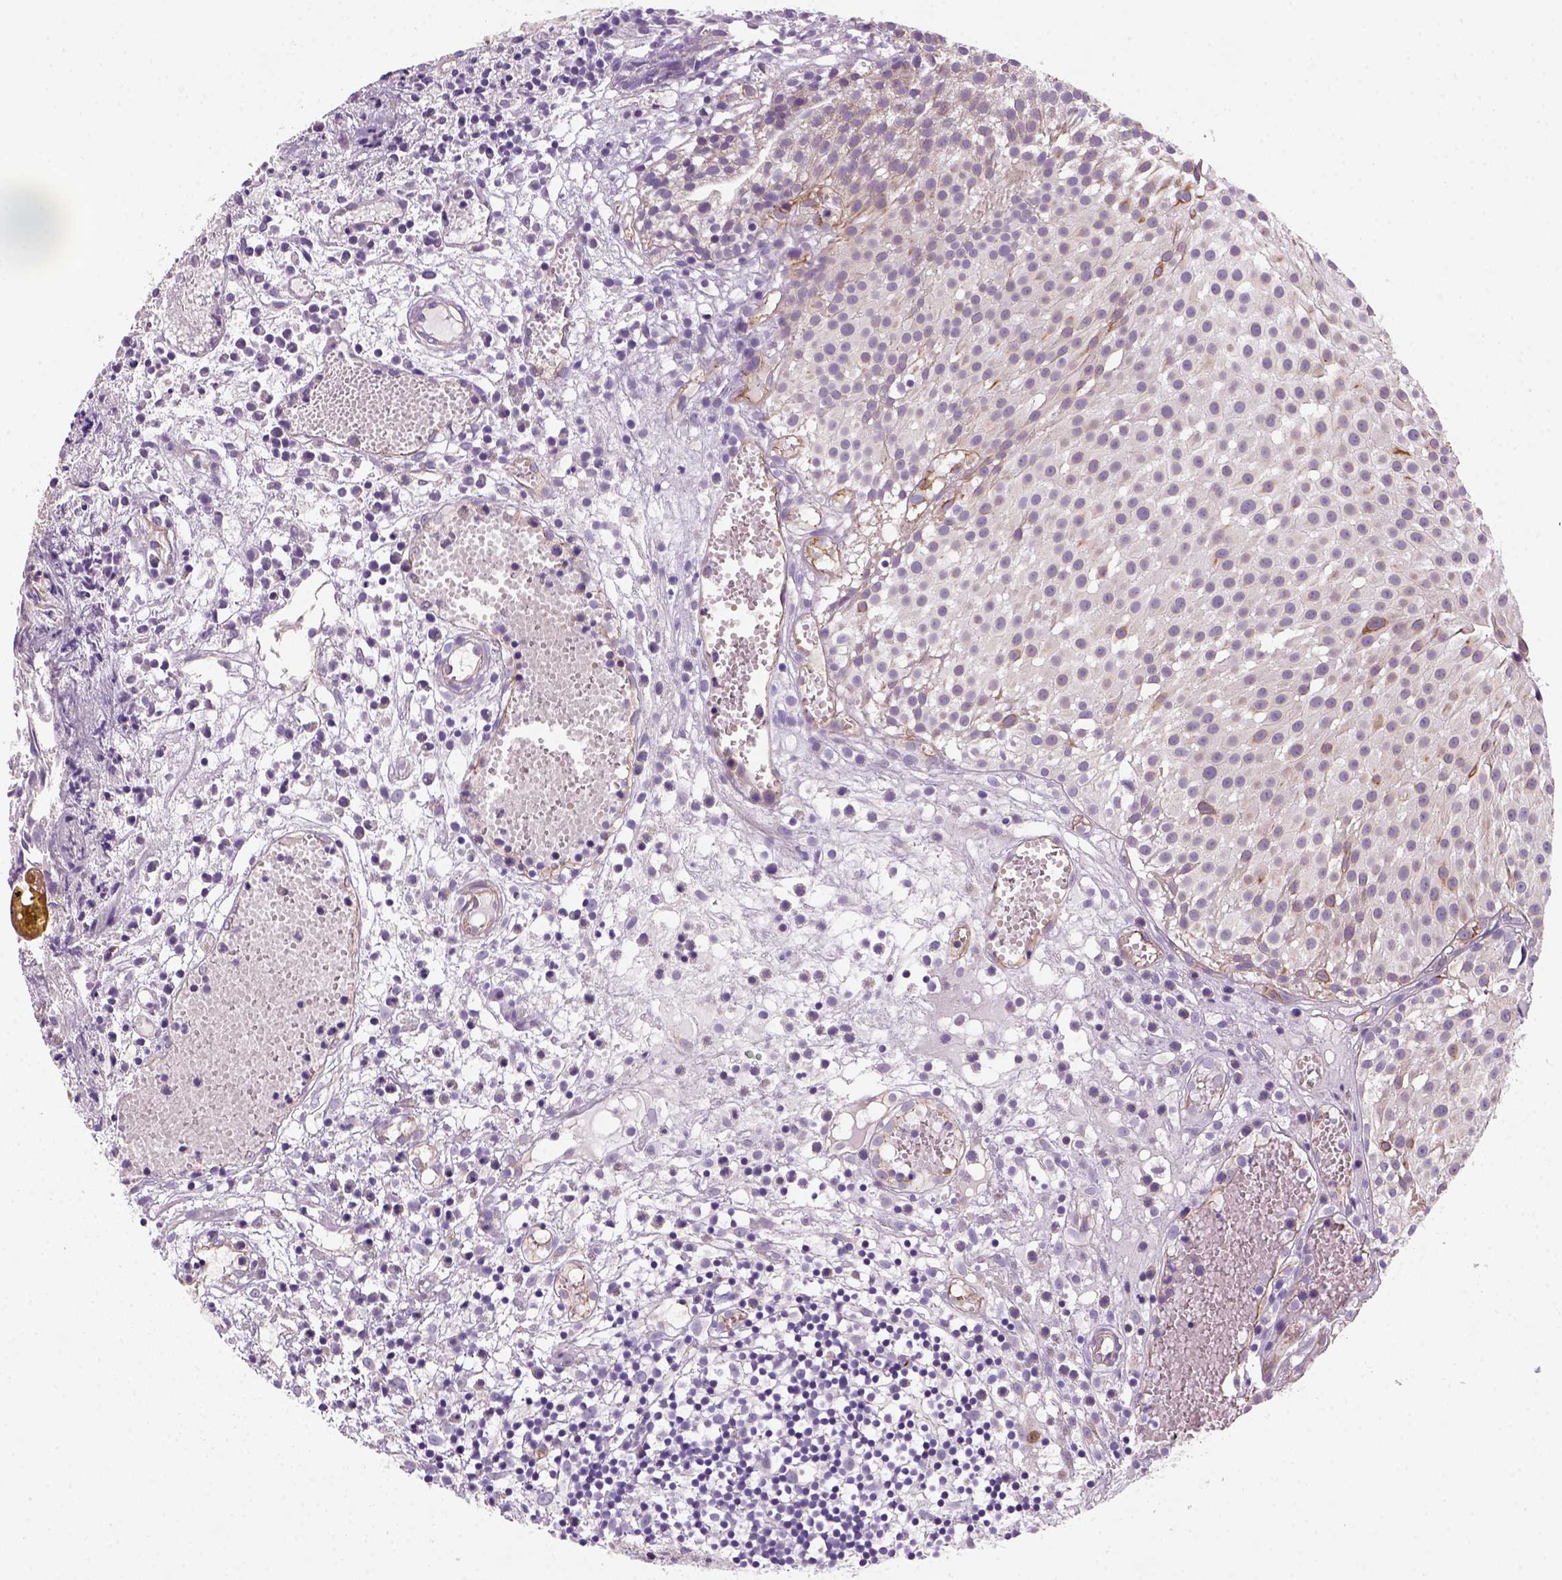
{"staining": {"intensity": "moderate", "quantity": "<25%", "location": "cytoplasmic/membranous"}, "tissue": "urothelial cancer", "cell_type": "Tumor cells", "image_type": "cancer", "snomed": [{"axis": "morphology", "description": "Urothelial carcinoma, Low grade"}, {"axis": "topography", "description": "Urinary bladder"}], "caption": "Human urothelial cancer stained for a protein (brown) shows moderate cytoplasmic/membranous positive staining in approximately <25% of tumor cells.", "gene": "VSTM5", "patient": {"sex": "male", "age": 79}}